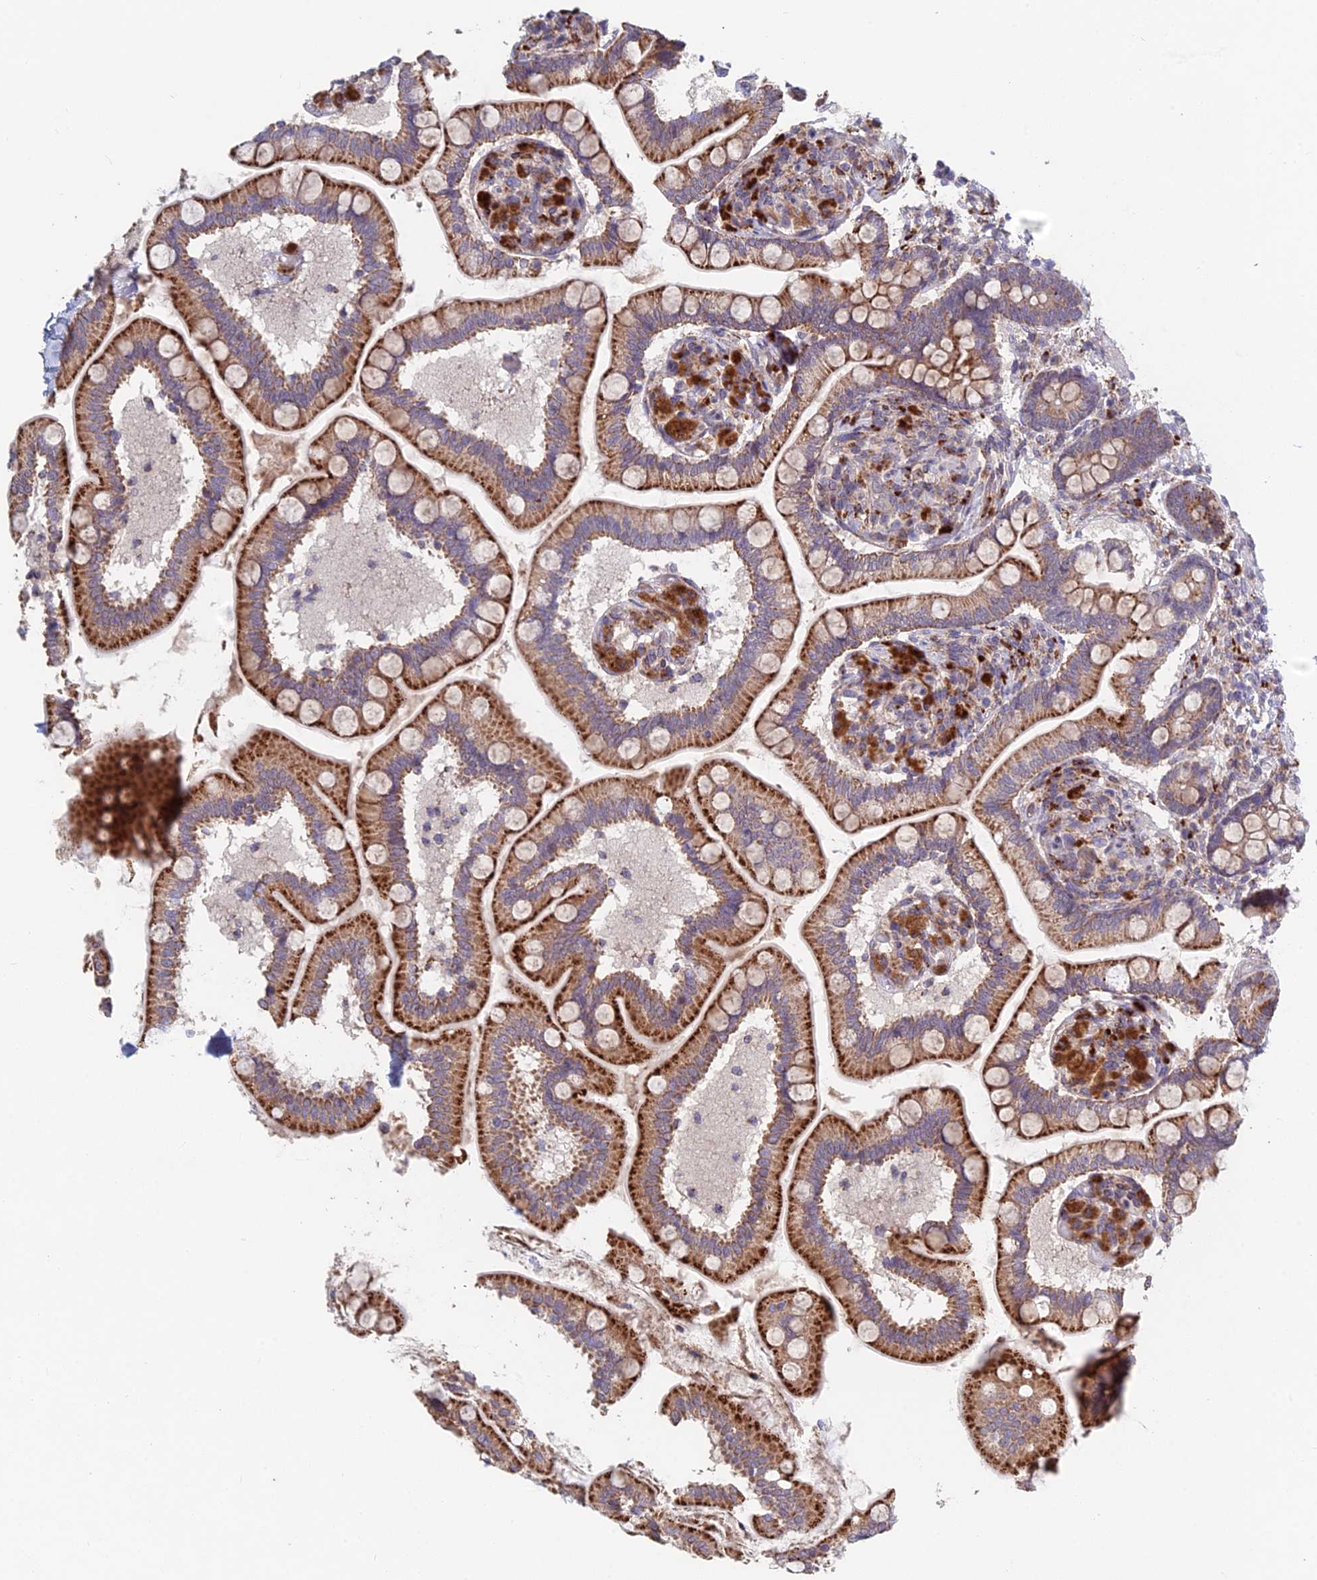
{"staining": {"intensity": "strong", "quantity": ">75%", "location": "cytoplasmic/membranous"}, "tissue": "small intestine", "cell_type": "Glandular cells", "image_type": "normal", "snomed": [{"axis": "morphology", "description": "Normal tissue, NOS"}, {"axis": "topography", "description": "Small intestine"}], "caption": "DAB immunohistochemical staining of unremarkable small intestine demonstrates strong cytoplasmic/membranous protein positivity in approximately >75% of glandular cells. The staining was performed using DAB (3,3'-diaminobenzidine), with brown indicating positive protein expression. Nuclei are stained blue with hematoxylin.", "gene": "FOXS1", "patient": {"sex": "female", "age": 64}}